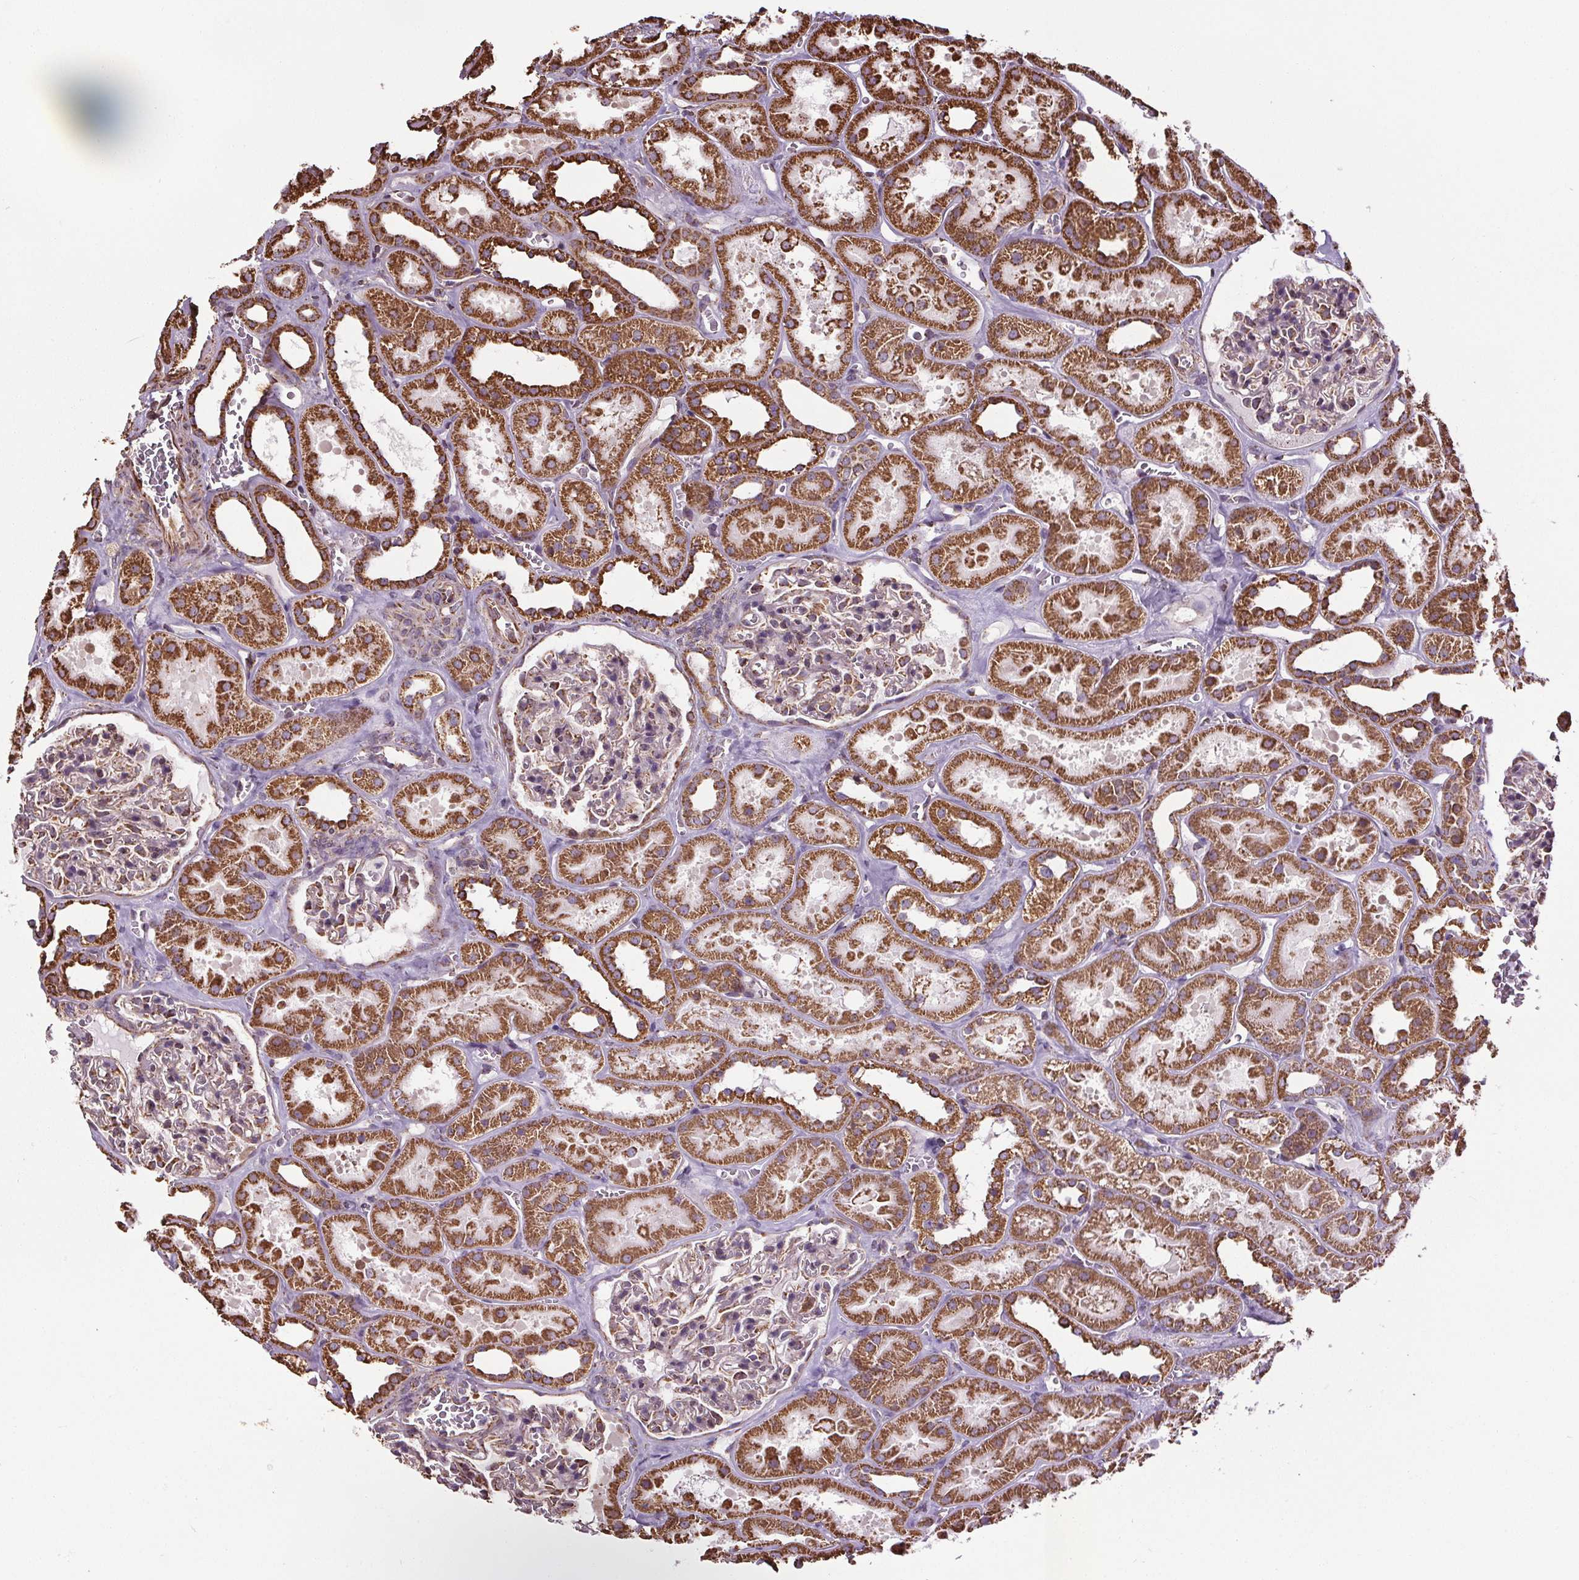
{"staining": {"intensity": "moderate", "quantity": "<25%", "location": "cytoplasmic/membranous"}, "tissue": "kidney", "cell_type": "Cells in glomeruli", "image_type": "normal", "snomed": [{"axis": "morphology", "description": "Normal tissue, NOS"}, {"axis": "topography", "description": "Kidney"}], "caption": "The image exhibits staining of benign kidney, revealing moderate cytoplasmic/membranous protein positivity (brown color) within cells in glomeruli.", "gene": "ZNF548", "patient": {"sex": "female", "age": 41}}